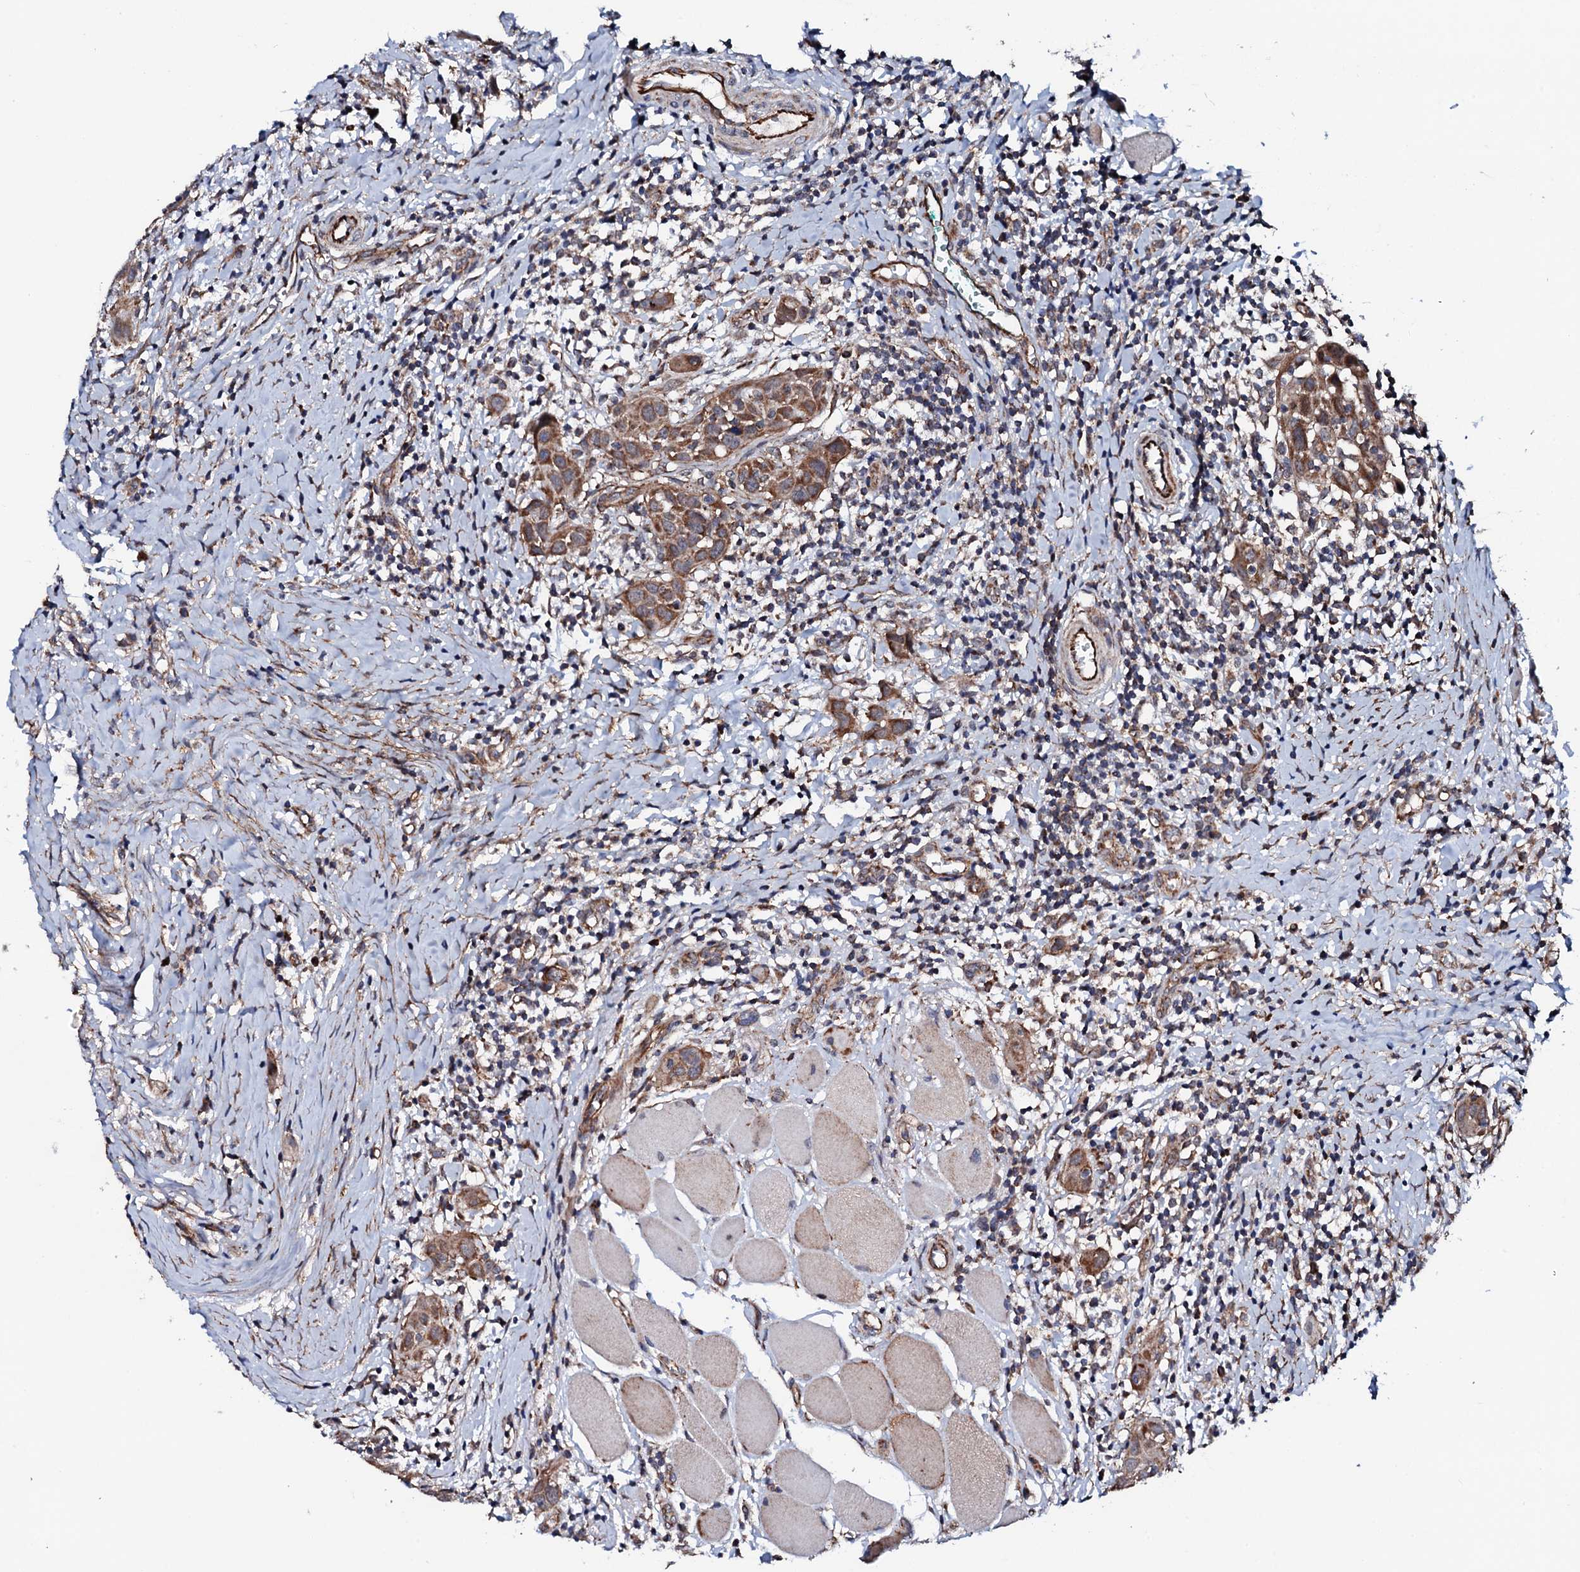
{"staining": {"intensity": "moderate", "quantity": ">75%", "location": "cytoplasmic/membranous"}, "tissue": "head and neck cancer", "cell_type": "Tumor cells", "image_type": "cancer", "snomed": [{"axis": "morphology", "description": "Squamous cell carcinoma, NOS"}, {"axis": "topography", "description": "Oral tissue"}, {"axis": "topography", "description": "Head-Neck"}], "caption": "Head and neck squamous cell carcinoma stained for a protein (brown) reveals moderate cytoplasmic/membranous positive staining in approximately >75% of tumor cells.", "gene": "MTIF3", "patient": {"sex": "female", "age": 50}}